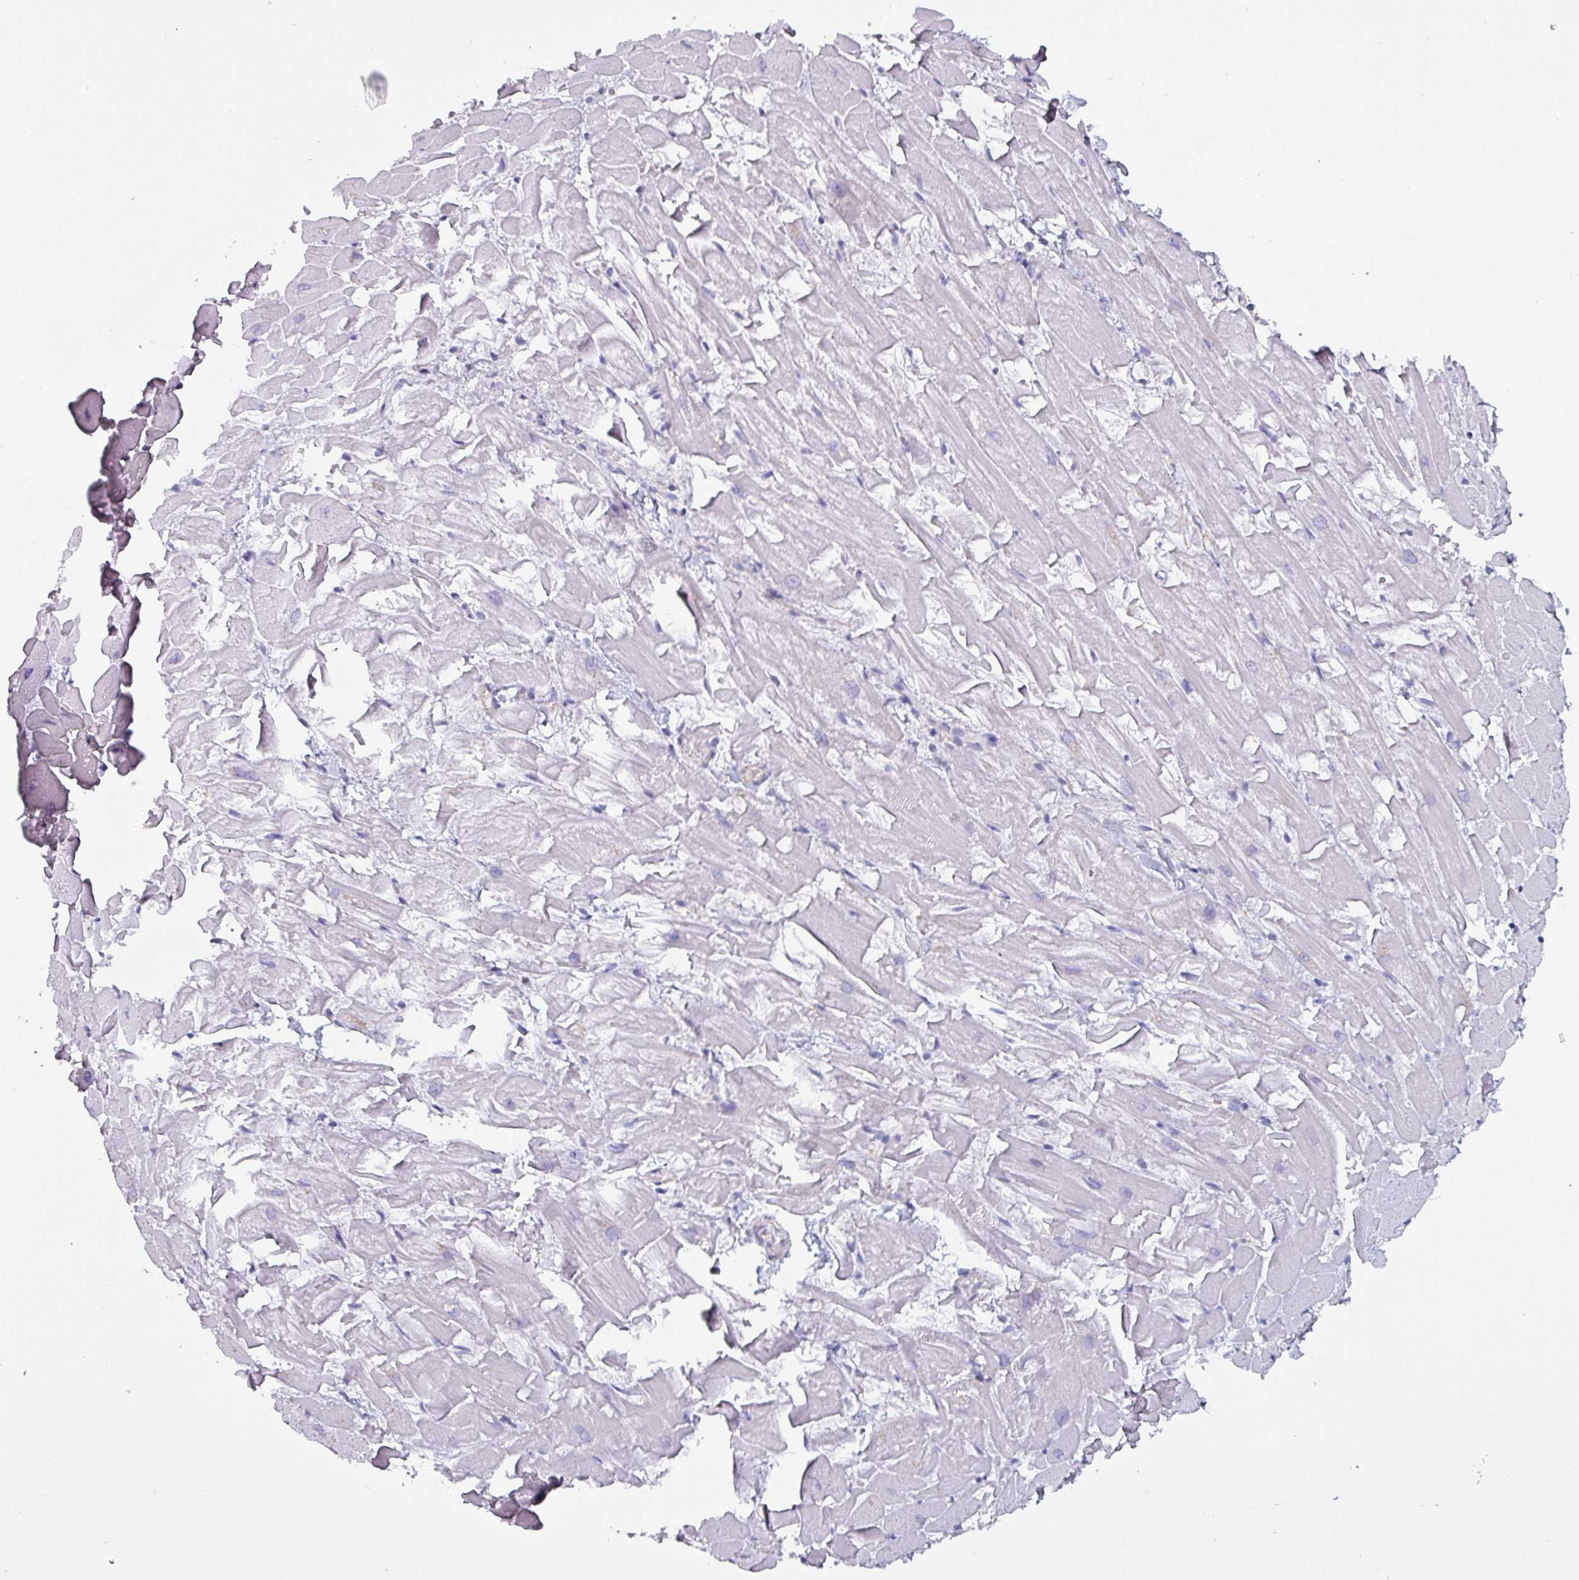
{"staining": {"intensity": "negative", "quantity": "none", "location": "none"}, "tissue": "heart muscle", "cell_type": "Cardiomyocytes", "image_type": "normal", "snomed": [{"axis": "morphology", "description": "Normal tissue, NOS"}, {"axis": "topography", "description": "Heart"}], "caption": "This is an IHC photomicrograph of benign heart muscle. There is no staining in cardiomyocytes.", "gene": "ZNF816", "patient": {"sex": "male", "age": 37}}